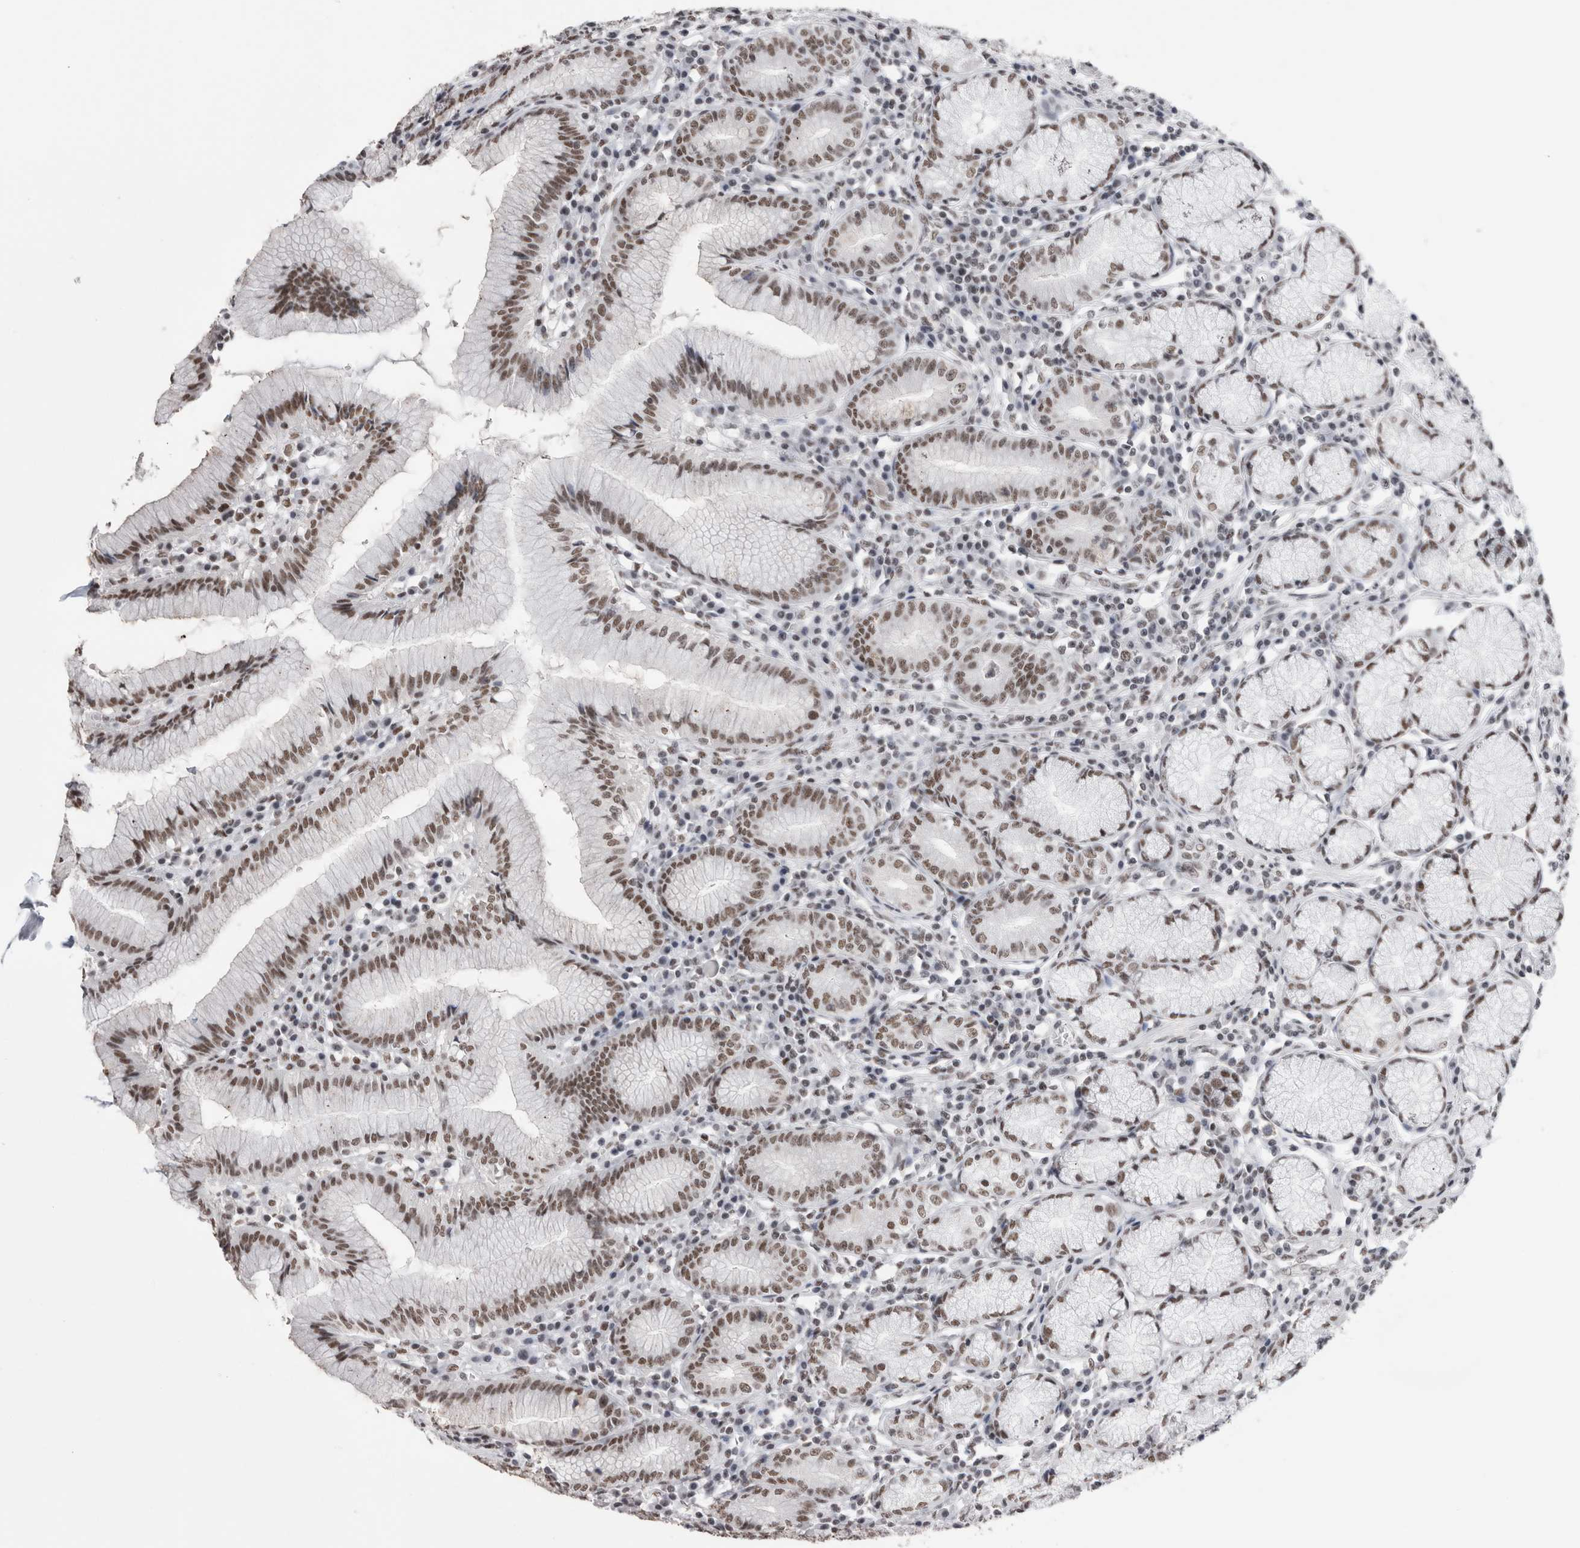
{"staining": {"intensity": "moderate", "quantity": ">75%", "location": "nuclear"}, "tissue": "stomach", "cell_type": "Glandular cells", "image_type": "normal", "snomed": [{"axis": "morphology", "description": "Normal tissue, NOS"}, {"axis": "topography", "description": "Stomach"}], "caption": "Glandular cells display medium levels of moderate nuclear positivity in approximately >75% of cells in normal stomach.", "gene": "SMC1A", "patient": {"sex": "male", "age": 55}}